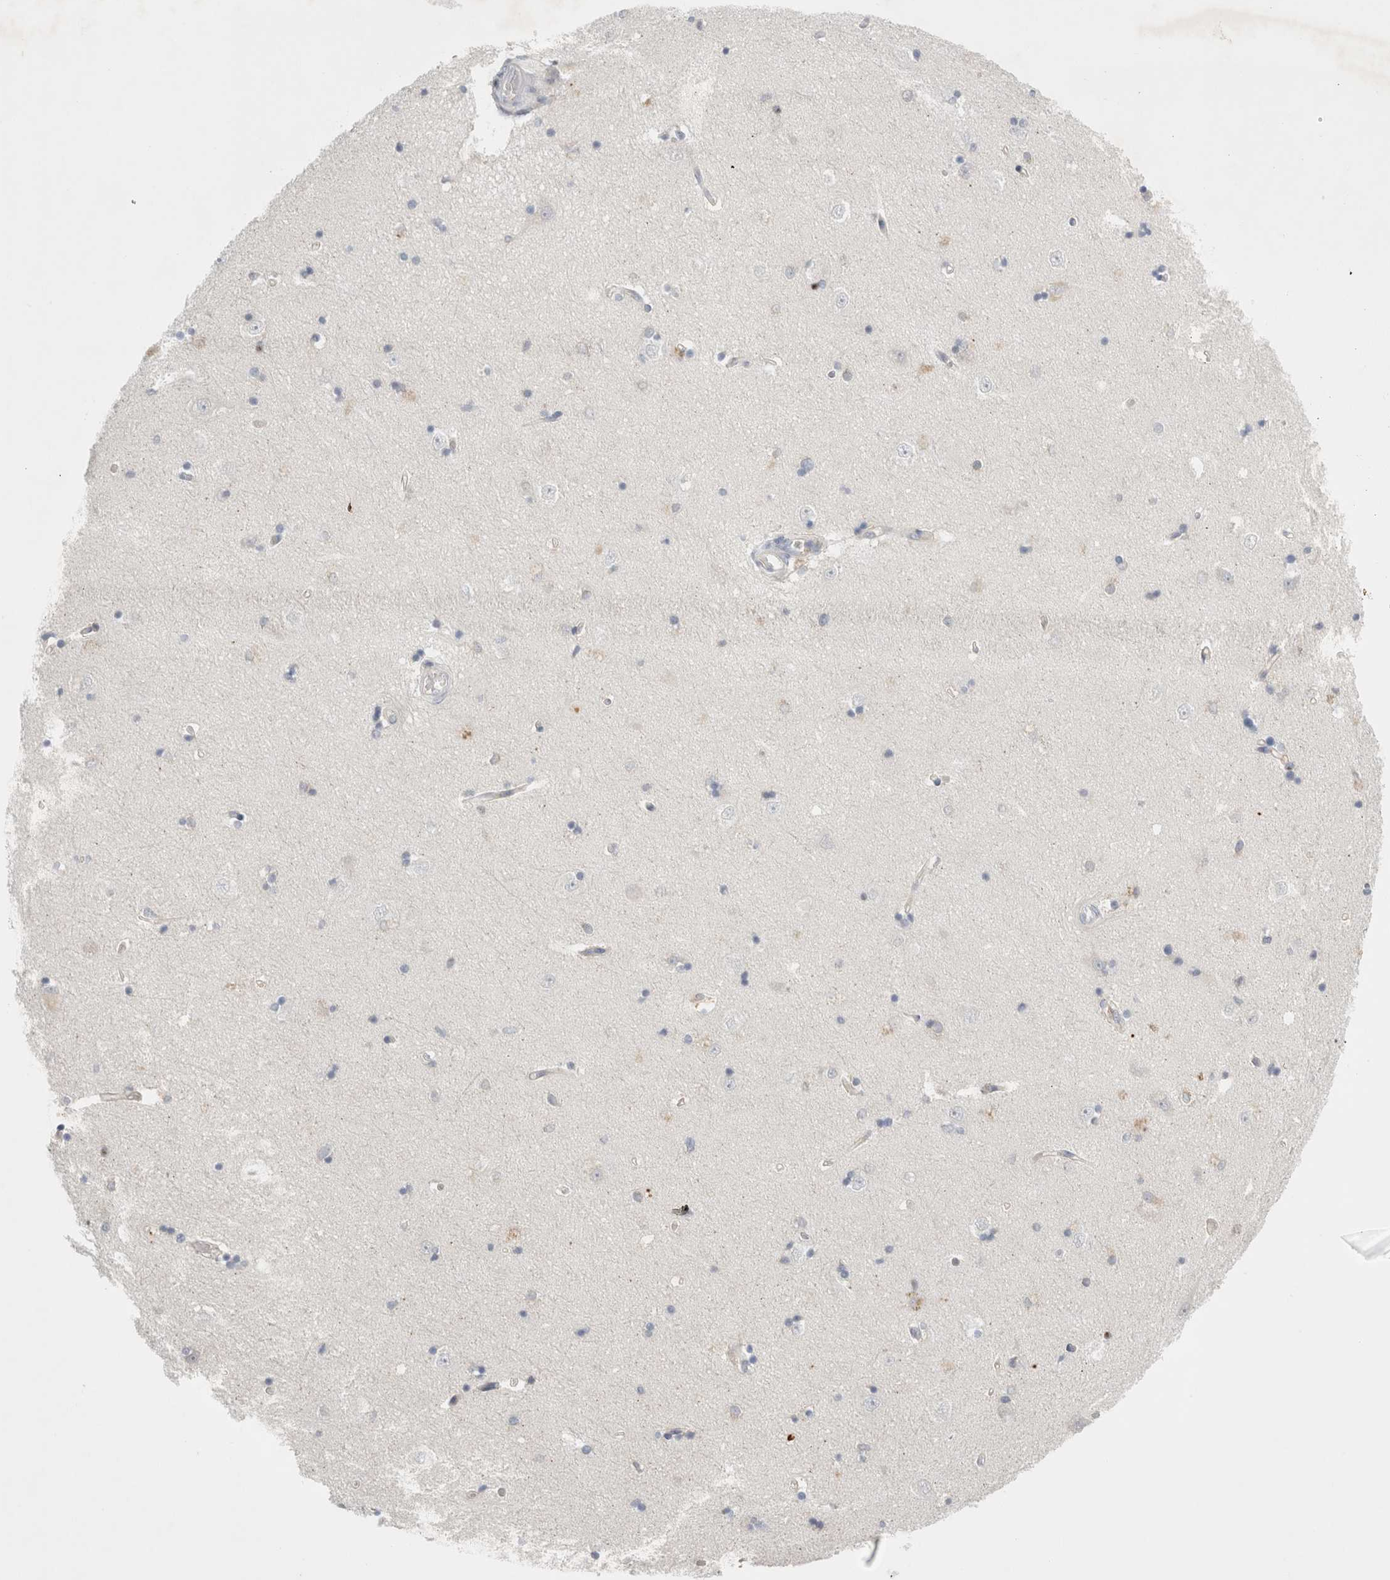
{"staining": {"intensity": "negative", "quantity": "none", "location": "none"}, "tissue": "hippocampus", "cell_type": "Glial cells", "image_type": "normal", "snomed": [{"axis": "morphology", "description": "Normal tissue, NOS"}, {"axis": "topography", "description": "Hippocampus"}], "caption": "A high-resolution micrograph shows immunohistochemistry staining of benign hippocampus, which shows no significant staining in glial cells. (Stains: DAB (3,3'-diaminobenzidine) immunohistochemistry with hematoxylin counter stain, Microscopy: brightfield microscopy at high magnification).", "gene": "ZNF23", "patient": {"sex": "male", "age": 45}}